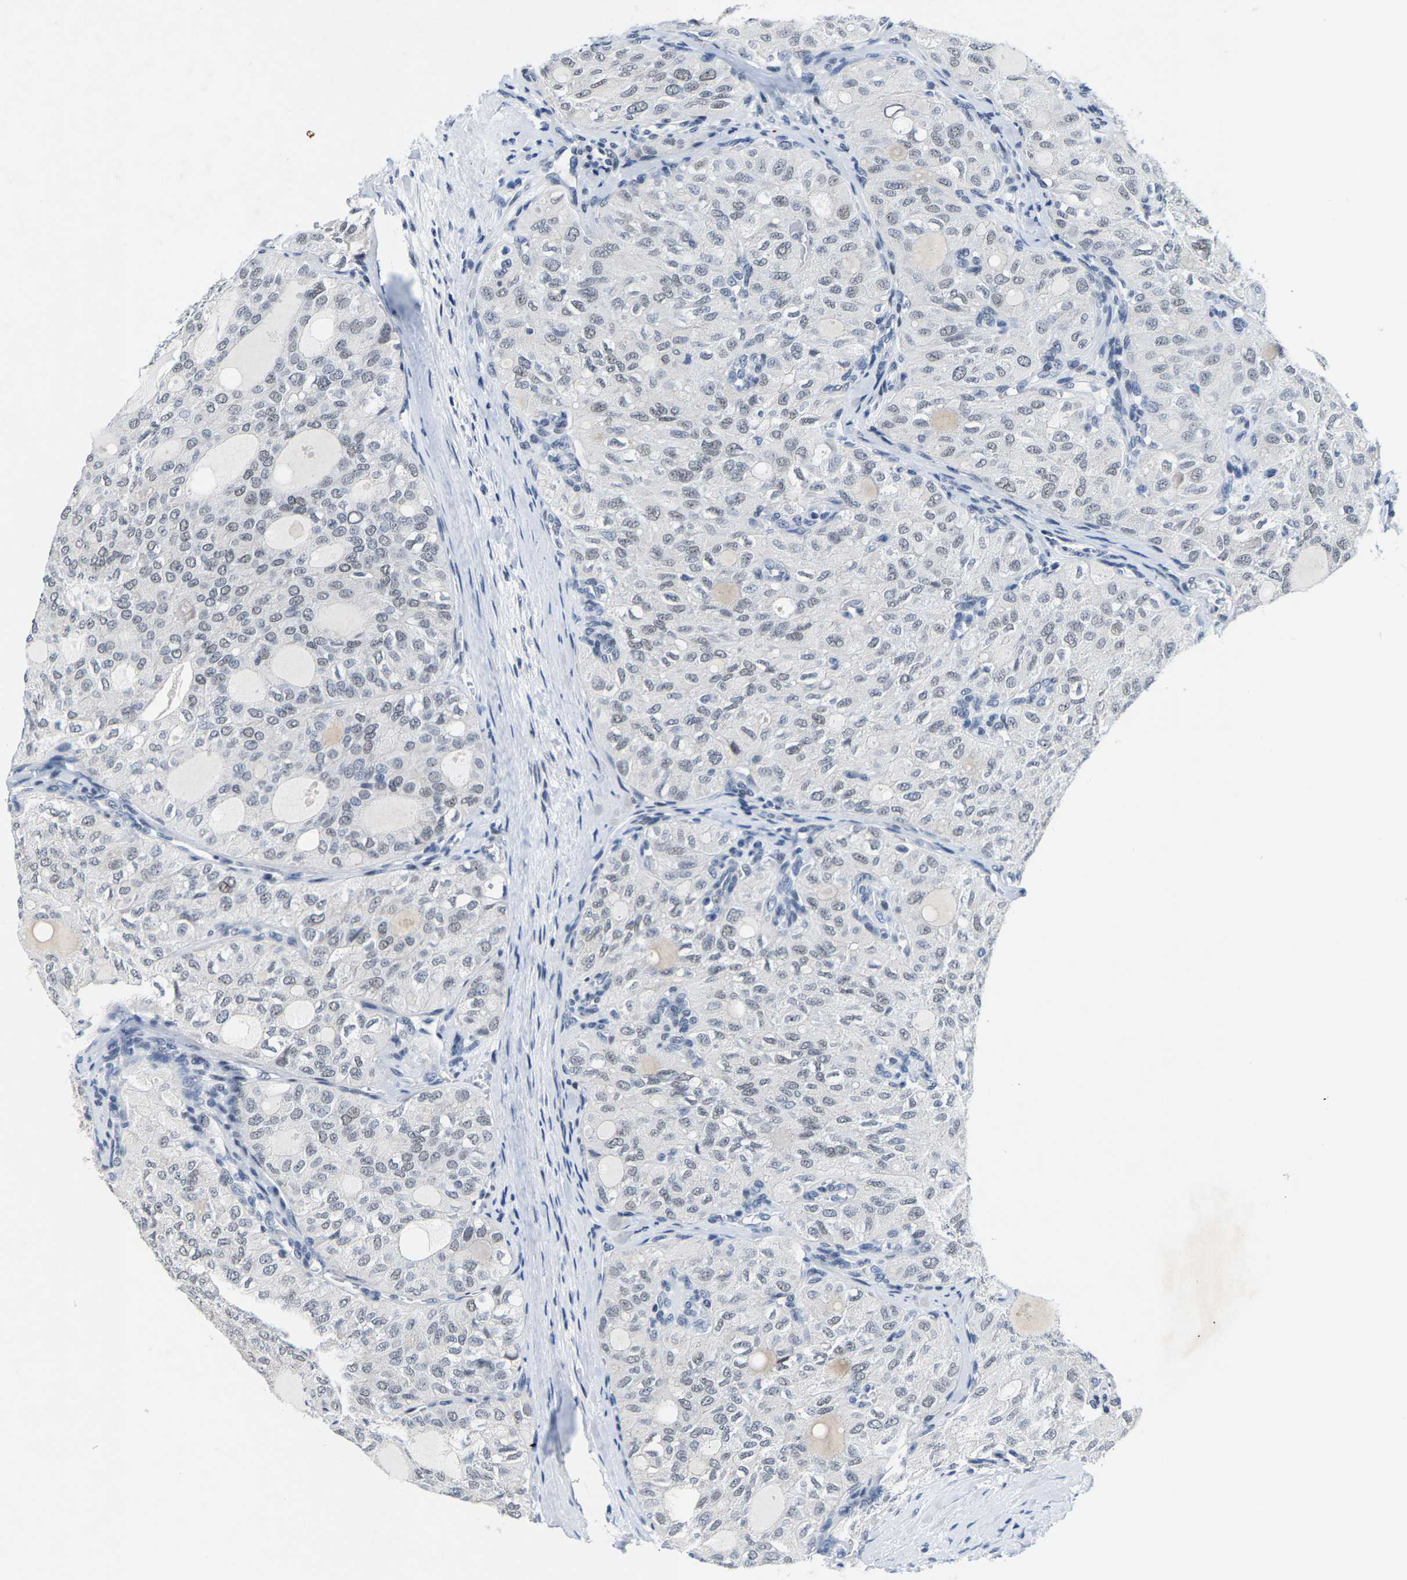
{"staining": {"intensity": "negative", "quantity": "none", "location": "none"}, "tissue": "thyroid cancer", "cell_type": "Tumor cells", "image_type": "cancer", "snomed": [{"axis": "morphology", "description": "Follicular adenoma carcinoma, NOS"}, {"axis": "topography", "description": "Thyroid gland"}], "caption": "There is no significant staining in tumor cells of follicular adenoma carcinoma (thyroid).", "gene": "SETD1B", "patient": {"sex": "male", "age": 75}}